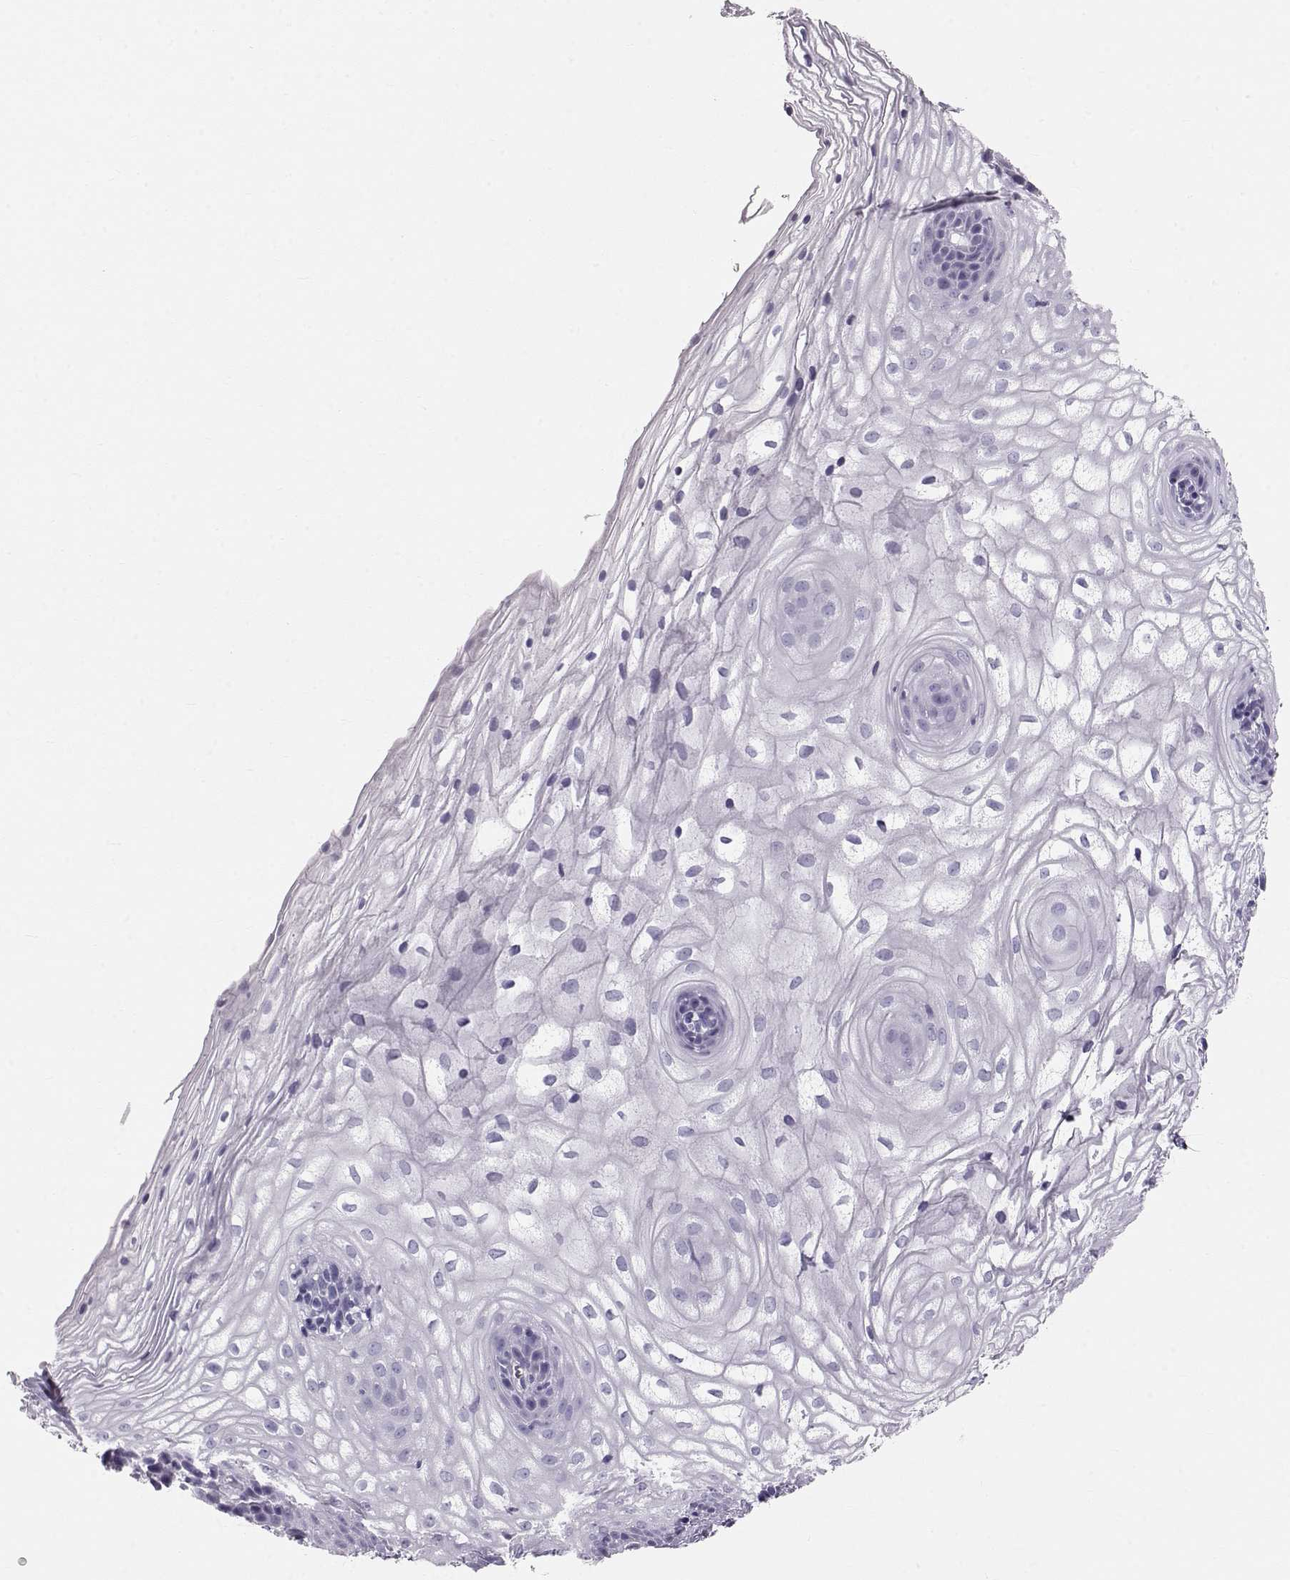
{"staining": {"intensity": "negative", "quantity": "none", "location": "none"}, "tissue": "vagina", "cell_type": "Squamous epithelial cells", "image_type": "normal", "snomed": [{"axis": "morphology", "description": "Normal tissue, NOS"}, {"axis": "topography", "description": "Vagina"}], "caption": "This is a micrograph of immunohistochemistry staining of unremarkable vagina, which shows no positivity in squamous epithelial cells.", "gene": "RD3", "patient": {"sex": "female", "age": 34}}